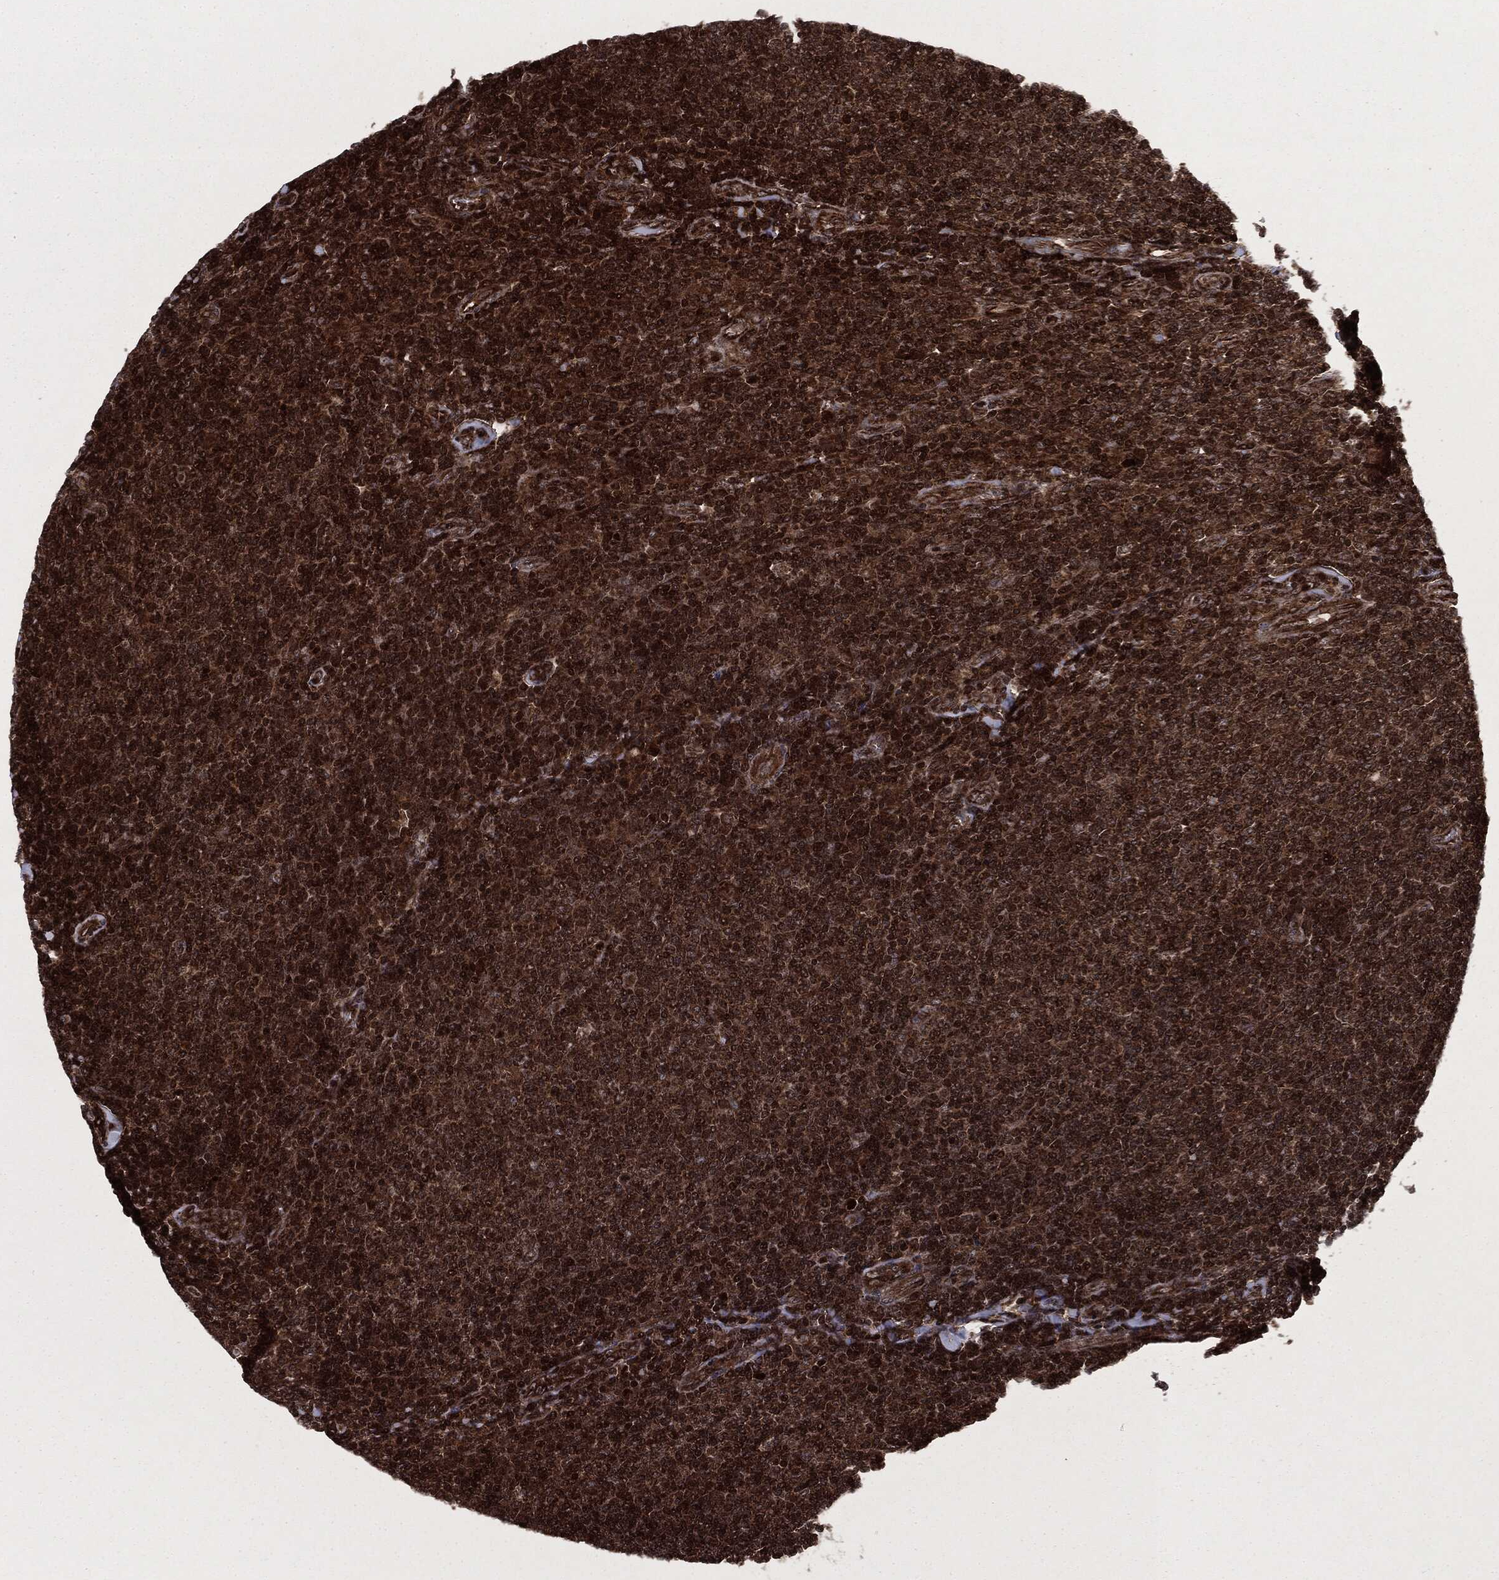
{"staining": {"intensity": "strong", "quantity": ">75%", "location": "cytoplasmic/membranous,nuclear"}, "tissue": "lymphoma", "cell_type": "Tumor cells", "image_type": "cancer", "snomed": [{"axis": "morphology", "description": "Malignant lymphoma, non-Hodgkin's type, Low grade"}, {"axis": "topography", "description": "Lymph node"}], "caption": "Approximately >75% of tumor cells in low-grade malignant lymphoma, non-Hodgkin's type exhibit strong cytoplasmic/membranous and nuclear protein positivity as visualized by brown immunohistochemical staining.", "gene": "CARD6", "patient": {"sex": "male", "age": 52}}